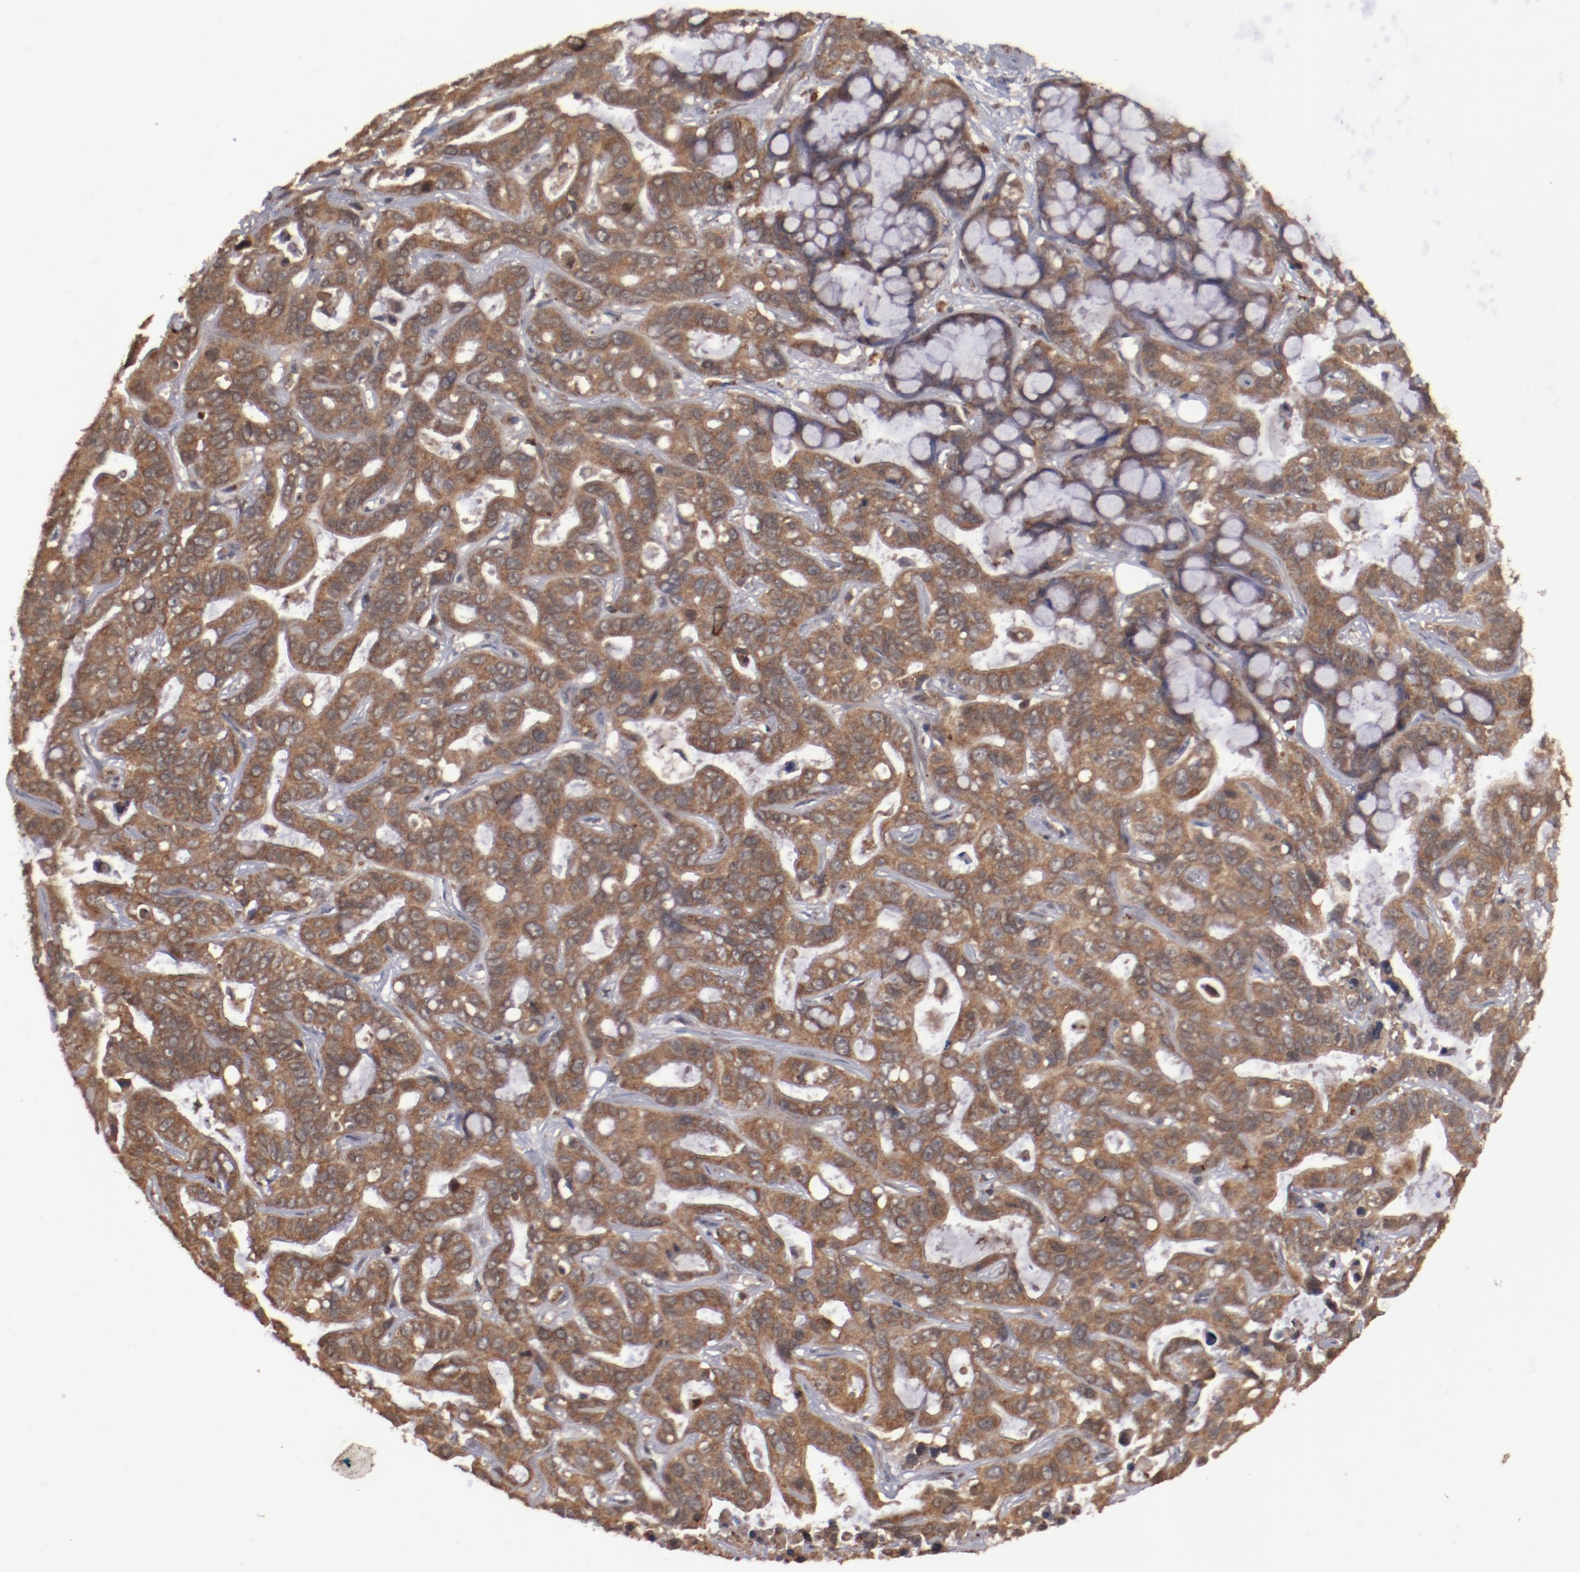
{"staining": {"intensity": "strong", "quantity": ">75%", "location": "cytoplasmic/membranous"}, "tissue": "liver cancer", "cell_type": "Tumor cells", "image_type": "cancer", "snomed": [{"axis": "morphology", "description": "Cholangiocarcinoma"}, {"axis": "topography", "description": "Liver"}], "caption": "Liver cholangiocarcinoma was stained to show a protein in brown. There is high levels of strong cytoplasmic/membranous staining in about >75% of tumor cells. (brown staining indicates protein expression, while blue staining denotes nuclei).", "gene": "TENM1", "patient": {"sex": "female", "age": 65}}